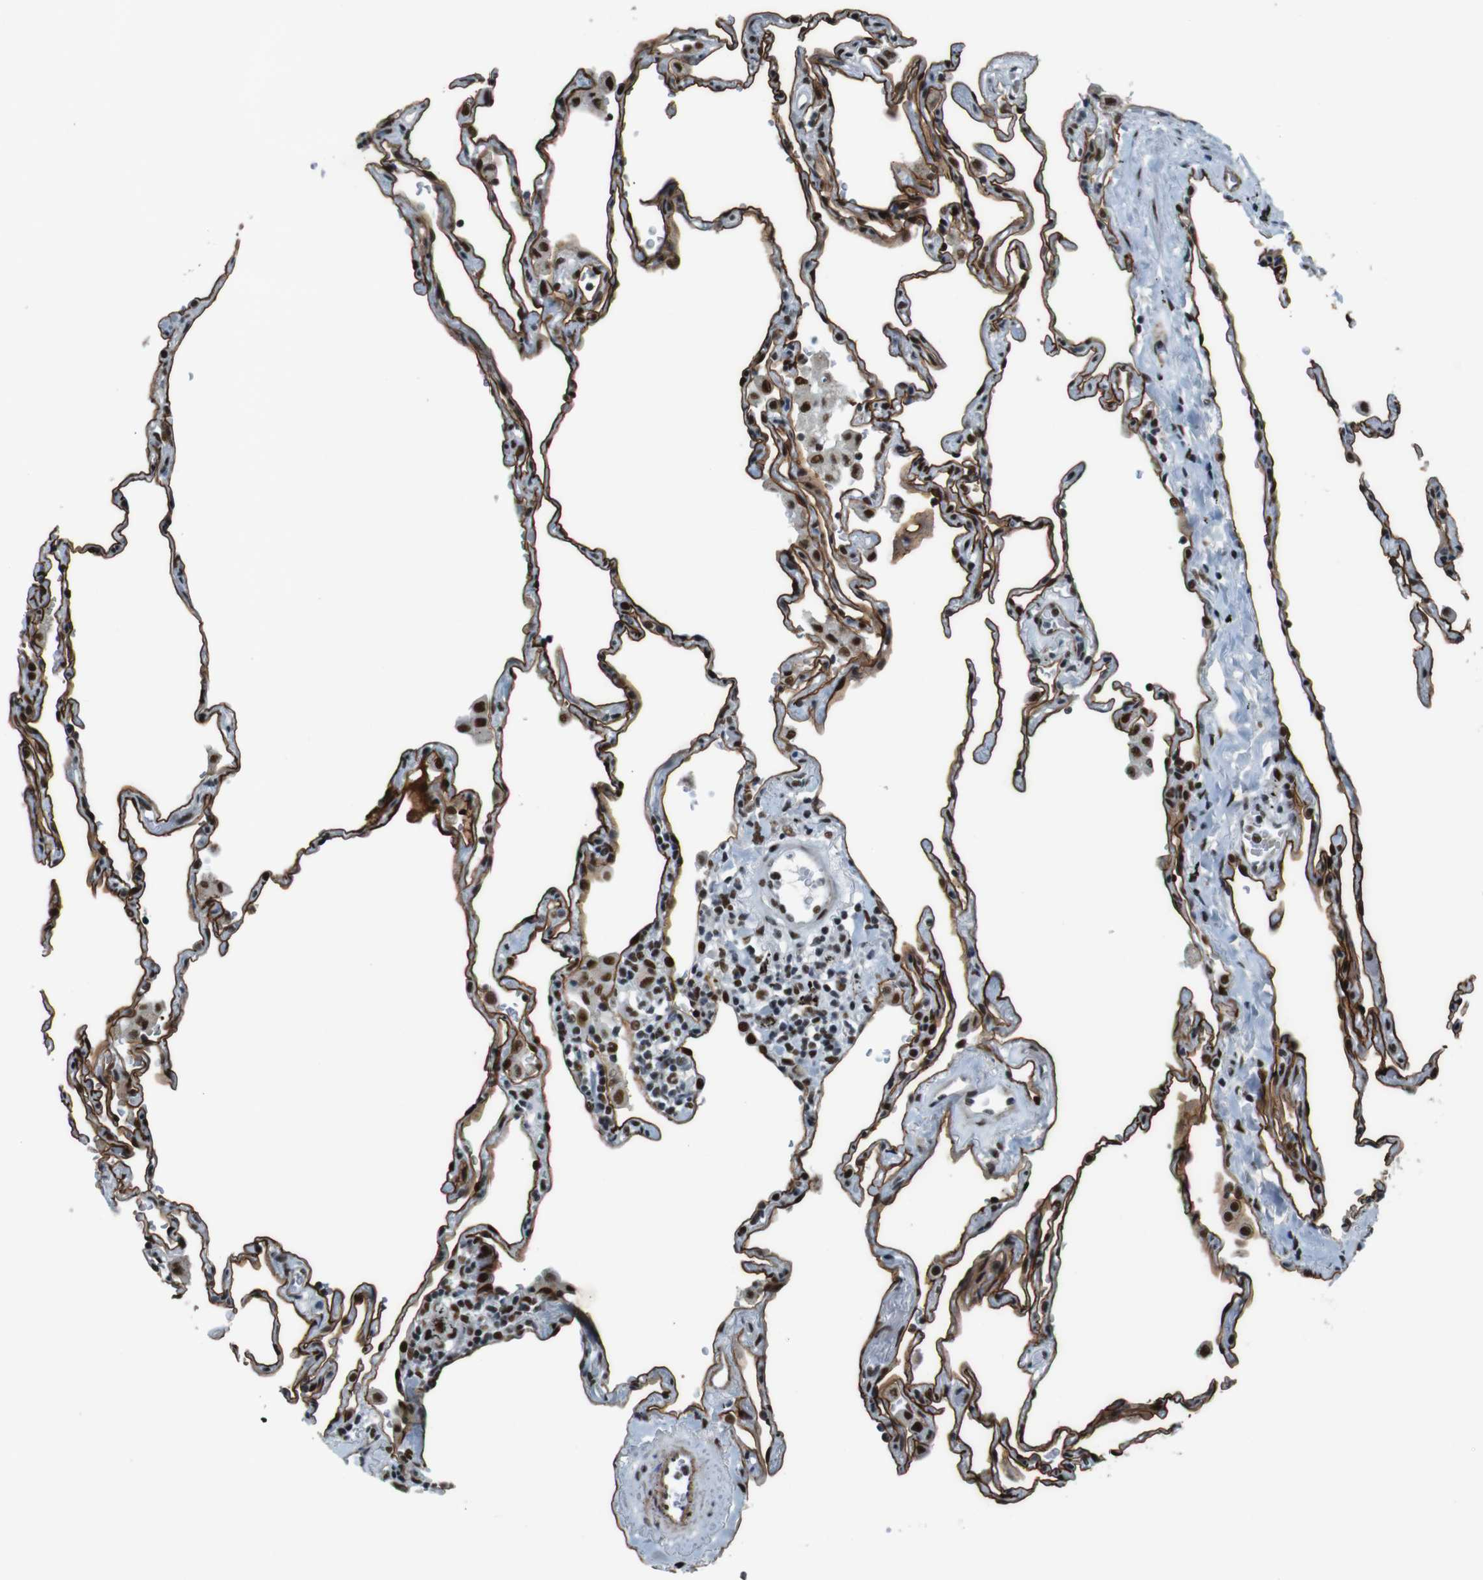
{"staining": {"intensity": "strong", "quantity": ">75%", "location": "cytoplasmic/membranous,nuclear"}, "tissue": "lung", "cell_type": "Alveolar cells", "image_type": "normal", "snomed": [{"axis": "morphology", "description": "Normal tissue, NOS"}, {"axis": "topography", "description": "Lung"}], "caption": "A micrograph of human lung stained for a protein displays strong cytoplasmic/membranous,nuclear brown staining in alveolar cells.", "gene": "HEXIM1", "patient": {"sex": "male", "age": 59}}